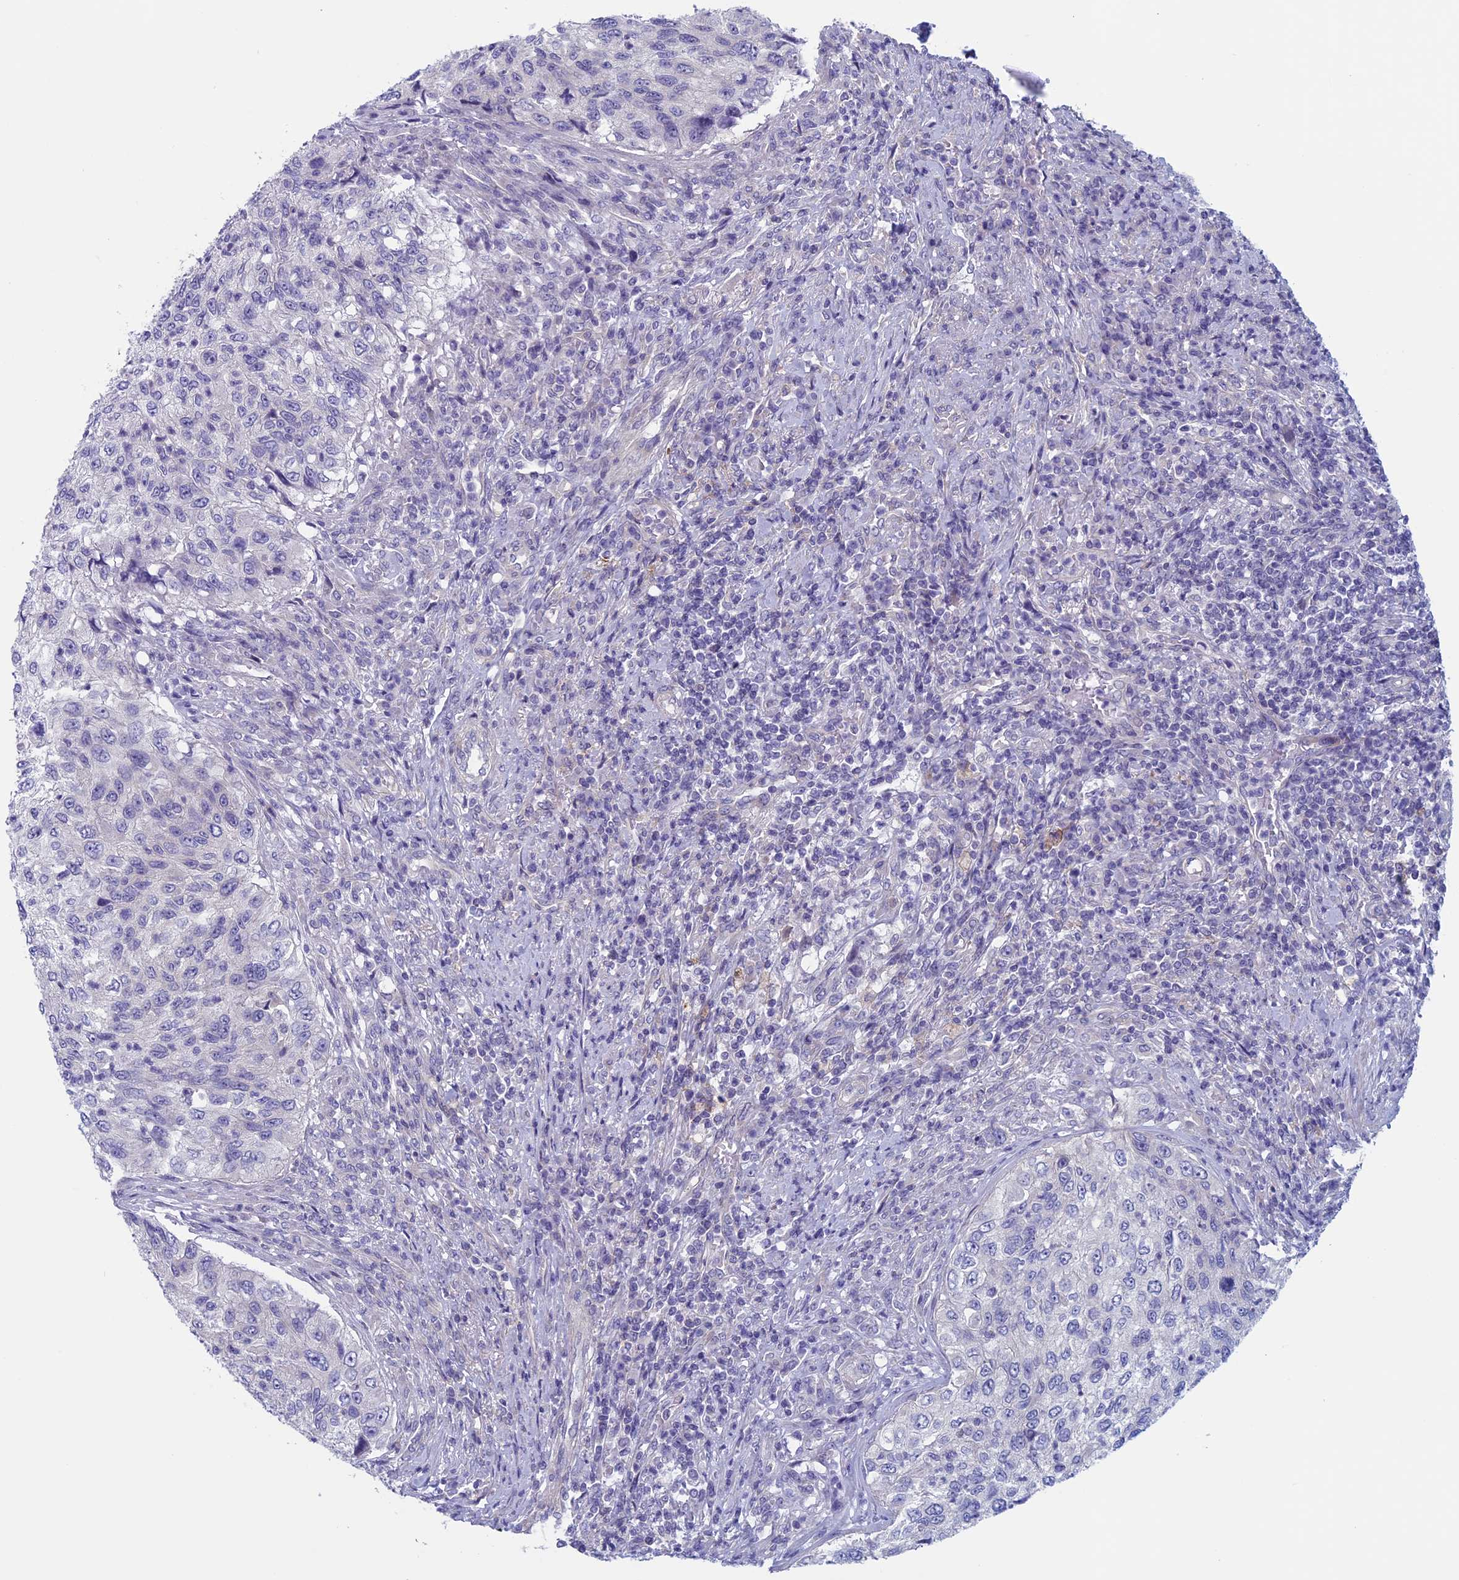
{"staining": {"intensity": "negative", "quantity": "none", "location": "none"}, "tissue": "urothelial cancer", "cell_type": "Tumor cells", "image_type": "cancer", "snomed": [{"axis": "morphology", "description": "Urothelial carcinoma, High grade"}, {"axis": "topography", "description": "Urinary bladder"}], "caption": "This micrograph is of urothelial carcinoma (high-grade) stained with immunohistochemistry to label a protein in brown with the nuclei are counter-stained blue. There is no expression in tumor cells.", "gene": "CNOT6L", "patient": {"sex": "female", "age": 60}}